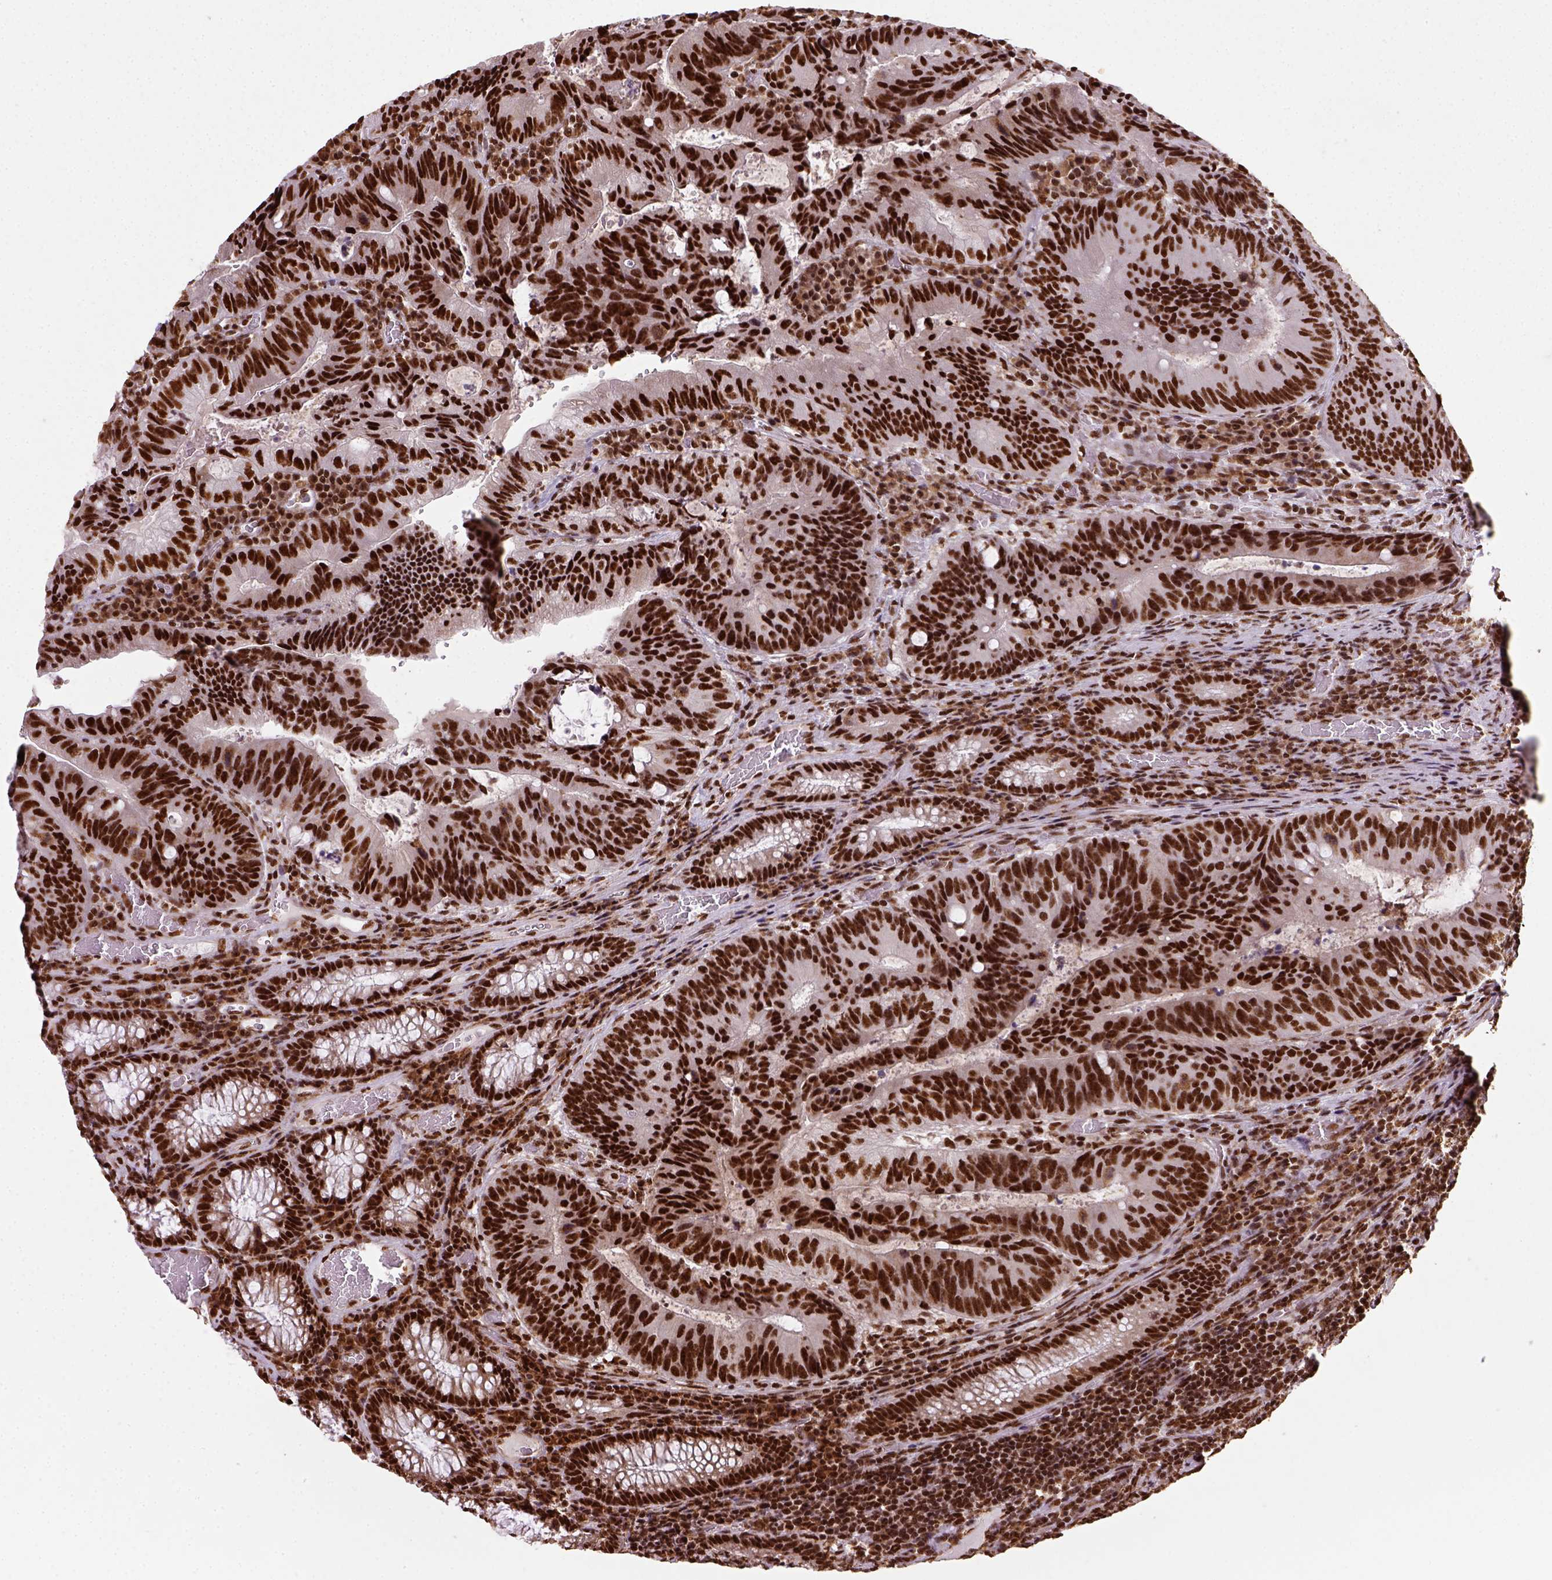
{"staining": {"intensity": "strong", "quantity": ">75%", "location": "nuclear"}, "tissue": "colorectal cancer", "cell_type": "Tumor cells", "image_type": "cancer", "snomed": [{"axis": "morphology", "description": "Adenocarcinoma, NOS"}, {"axis": "topography", "description": "Colon"}], "caption": "IHC photomicrograph of neoplastic tissue: human colorectal cancer stained using IHC shows high levels of strong protein expression localized specifically in the nuclear of tumor cells, appearing as a nuclear brown color.", "gene": "CCAR1", "patient": {"sex": "male", "age": 67}}